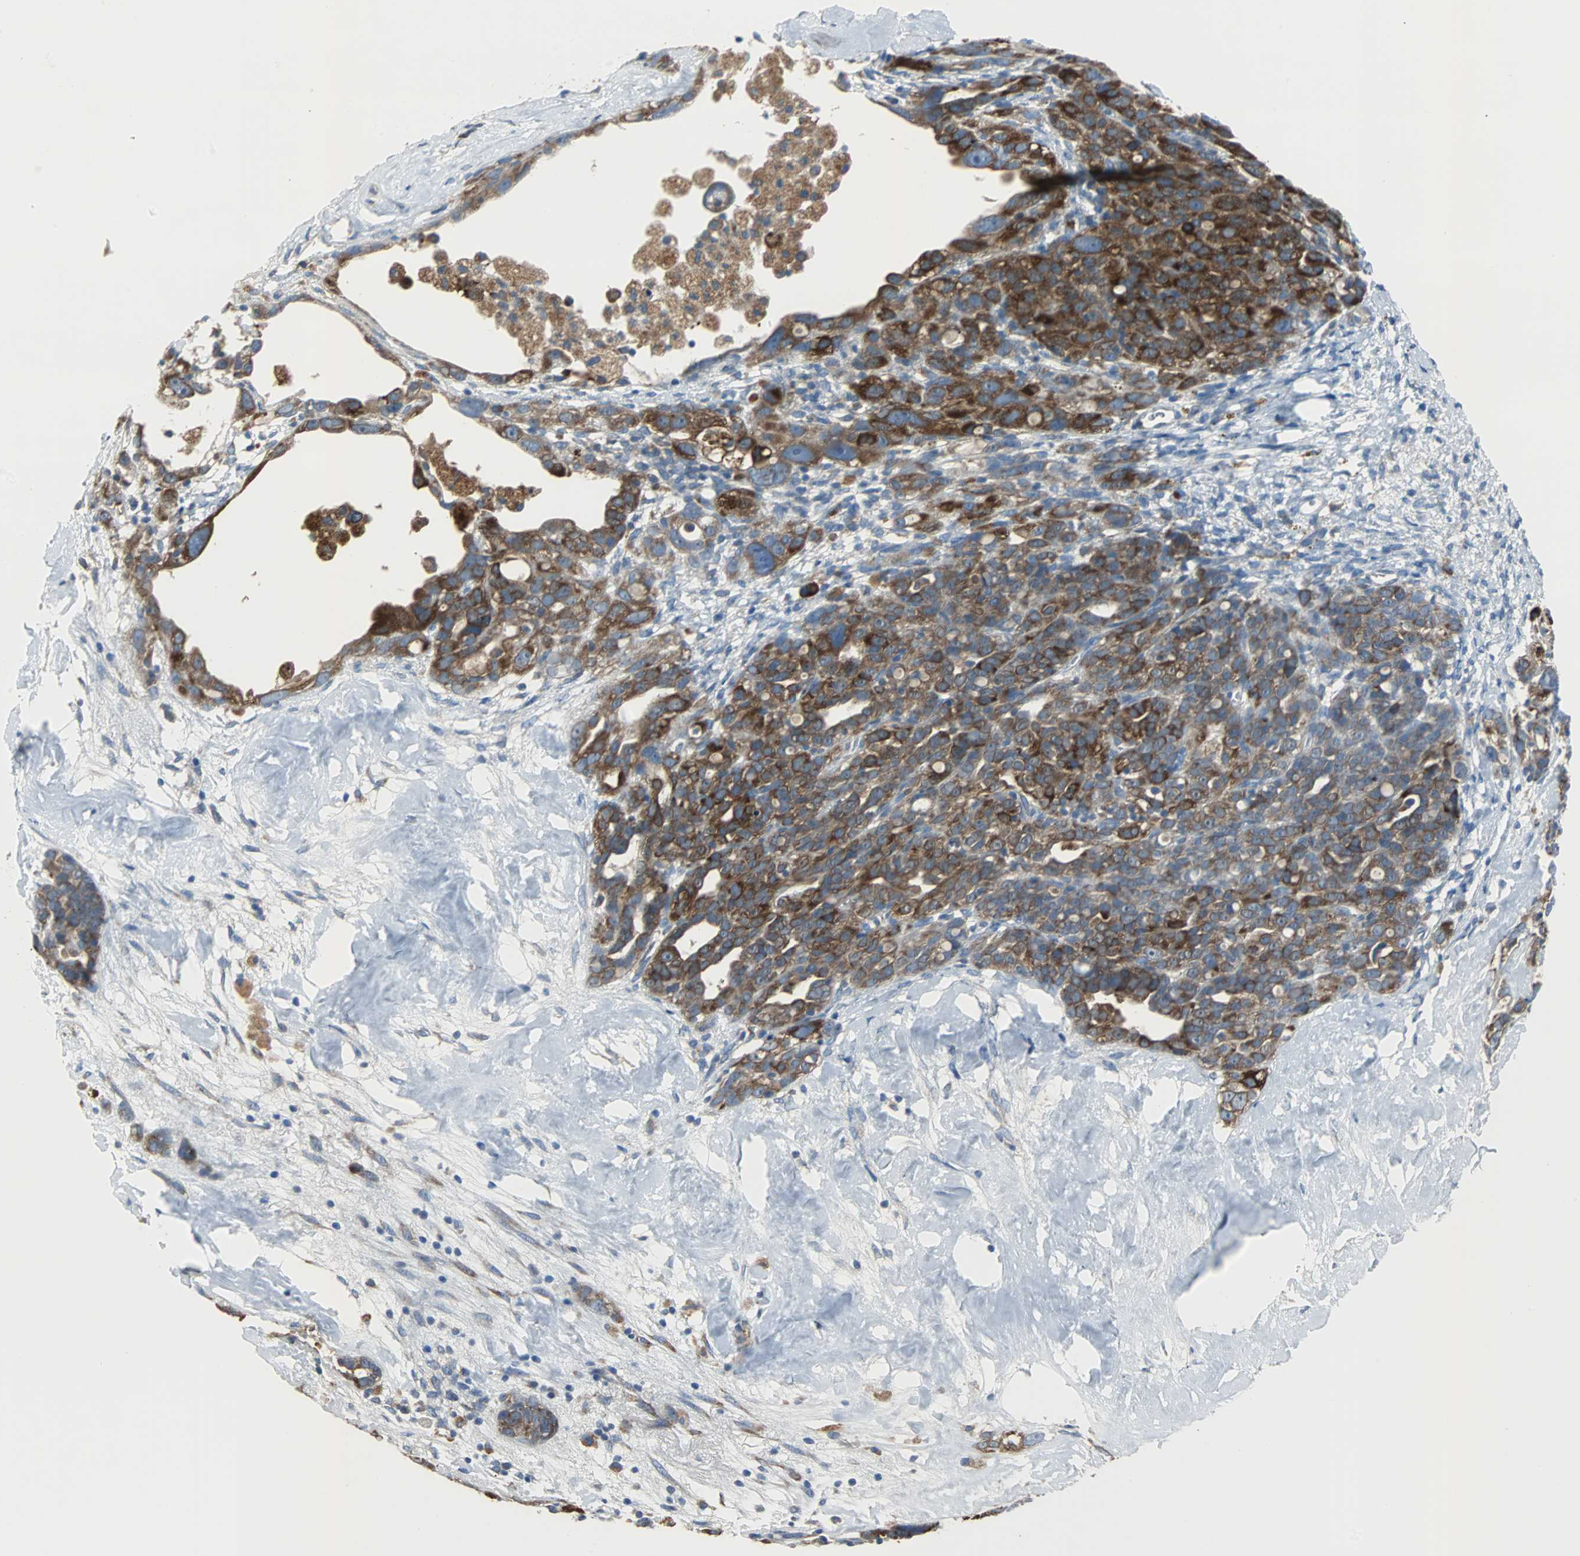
{"staining": {"intensity": "moderate", "quantity": ">75%", "location": "cytoplasmic/membranous"}, "tissue": "ovarian cancer", "cell_type": "Tumor cells", "image_type": "cancer", "snomed": [{"axis": "morphology", "description": "Cystadenocarcinoma, serous, NOS"}, {"axis": "topography", "description": "Ovary"}], "caption": "Tumor cells exhibit medium levels of moderate cytoplasmic/membranous positivity in approximately >75% of cells in human ovarian serous cystadenocarcinoma. Using DAB (3,3'-diaminobenzidine) (brown) and hematoxylin (blue) stains, captured at high magnification using brightfield microscopy.", "gene": "PDIA4", "patient": {"sex": "female", "age": 66}}